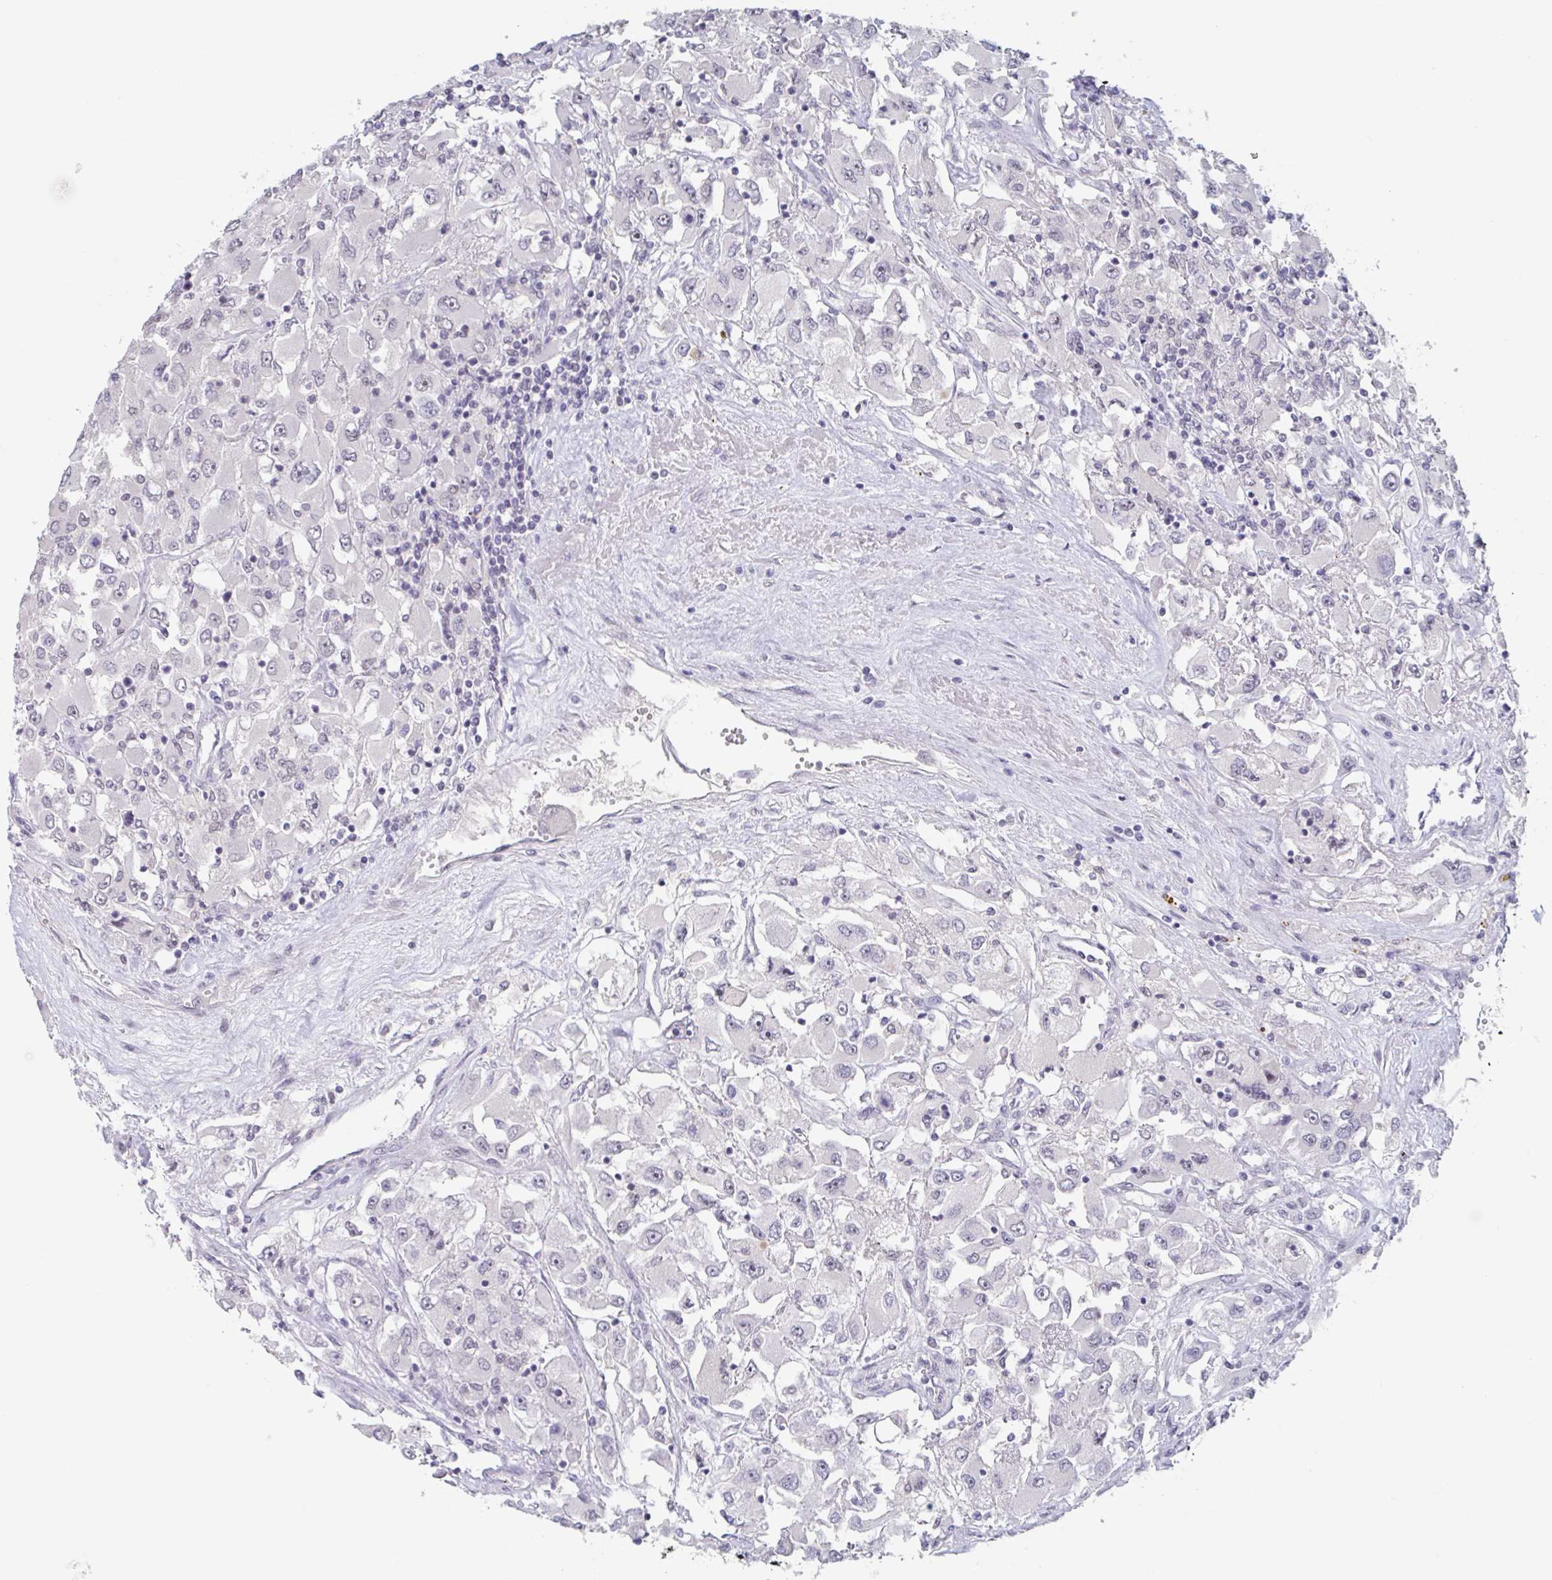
{"staining": {"intensity": "negative", "quantity": "none", "location": "none"}, "tissue": "renal cancer", "cell_type": "Tumor cells", "image_type": "cancer", "snomed": [{"axis": "morphology", "description": "Adenocarcinoma, NOS"}, {"axis": "topography", "description": "Kidney"}], "caption": "Histopathology image shows no significant protein positivity in tumor cells of renal adenocarcinoma.", "gene": "KDM4D", "patient": {"sex": "female", "age": 52}}